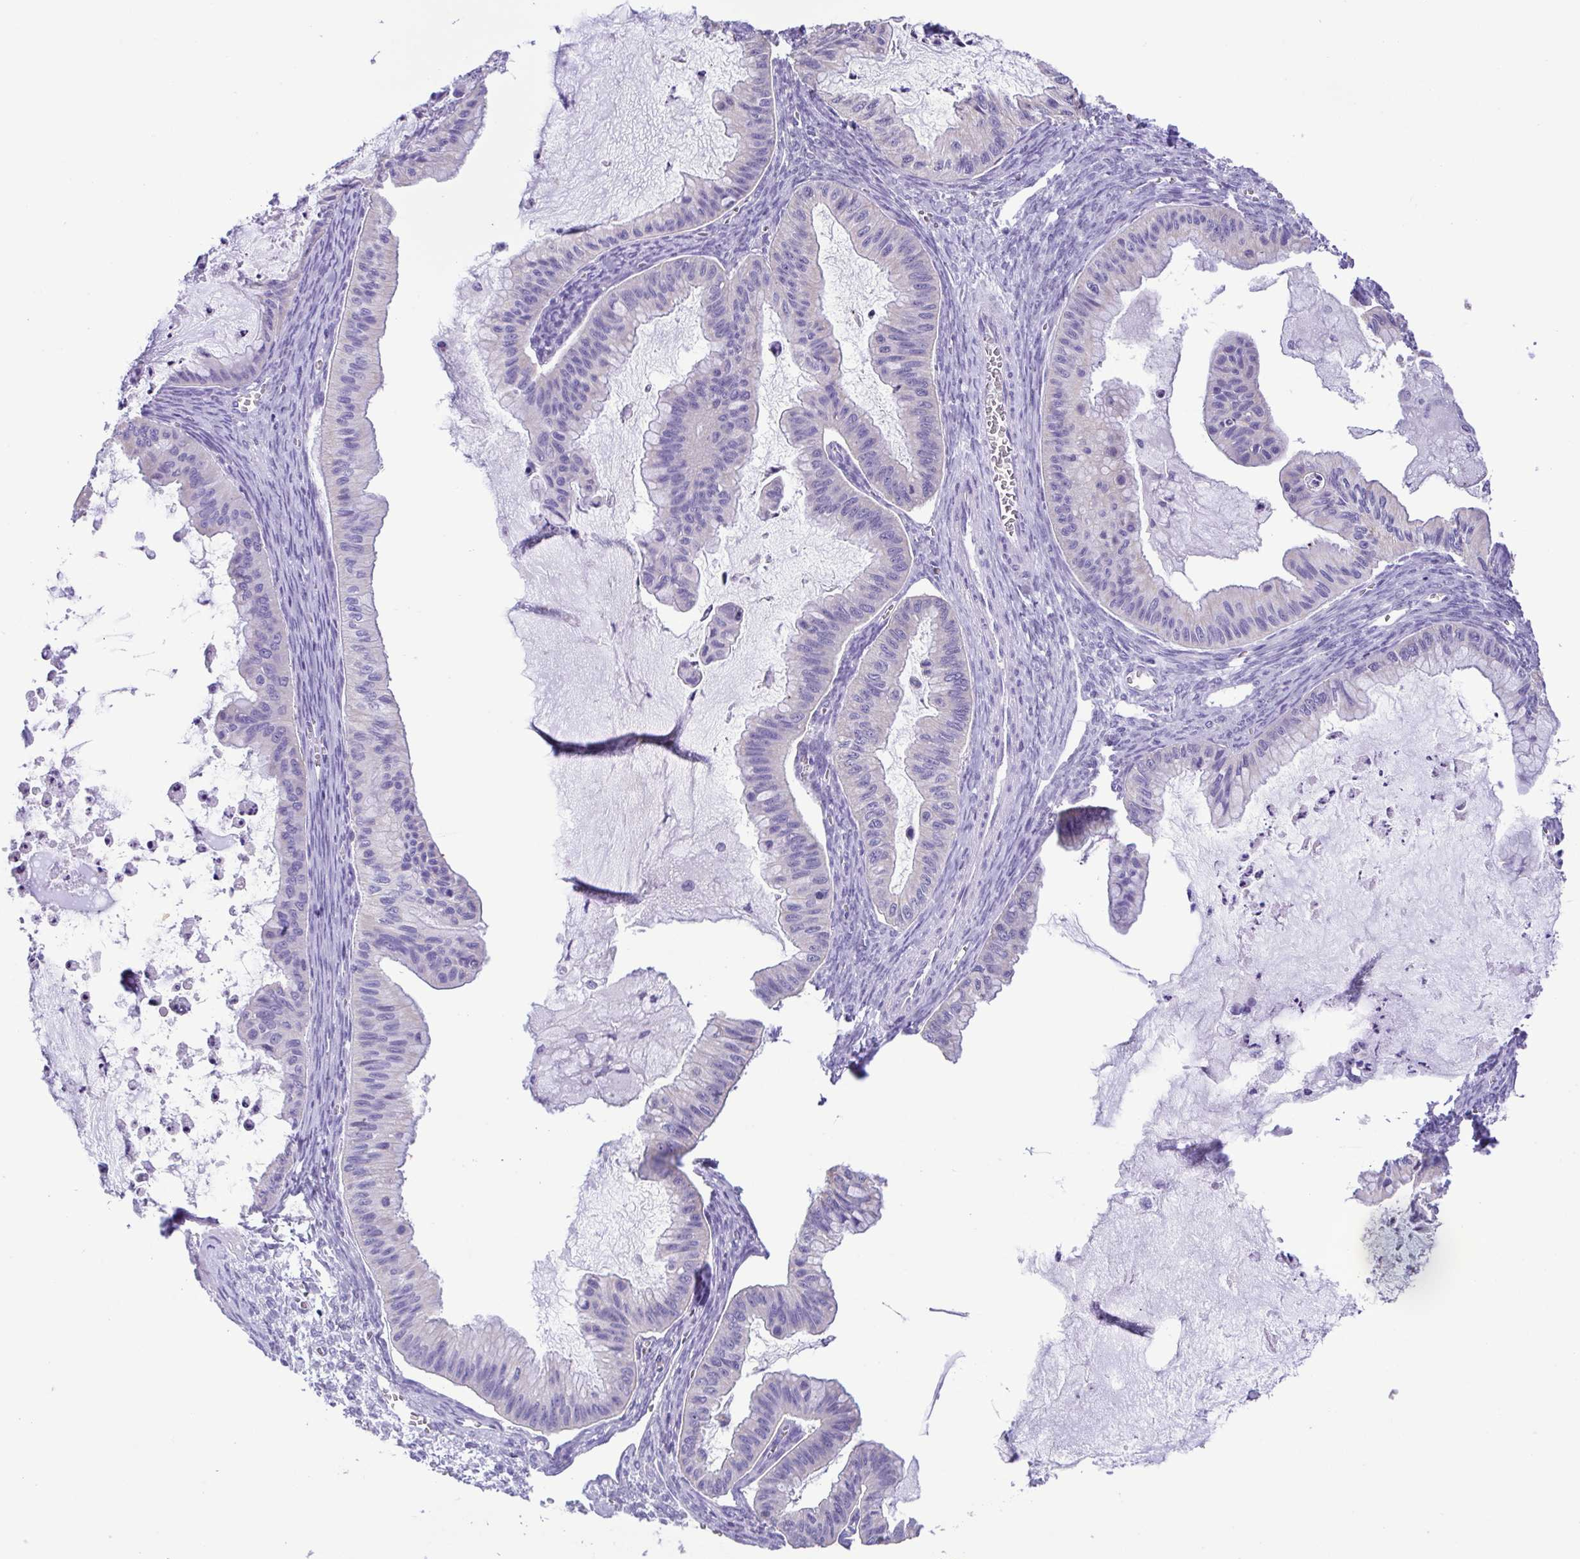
{"staining": {"intensity": "negative", "quantity": "none", "location": "none"}, "tissue": "ovarian cancer", "cell_type": "Tumor cells", "image_type": "cancer", "snomed": [{"axis": "morphology", "description": "Cystadenocarcinoma, mucinous, NOS"}, {"axis": "topography", "description": "Ovary"}], "caption": "Immunohistochemistry image of neoplastic tissue: human ovarian cancer (mucinous cystadenocarcinoma) stained with DAB (3,3'-diaminobenzidine) reveals no significant protein staining in tumor cells.", "gene": "CD72", "patient": {"sex": "female", "age": 72}}